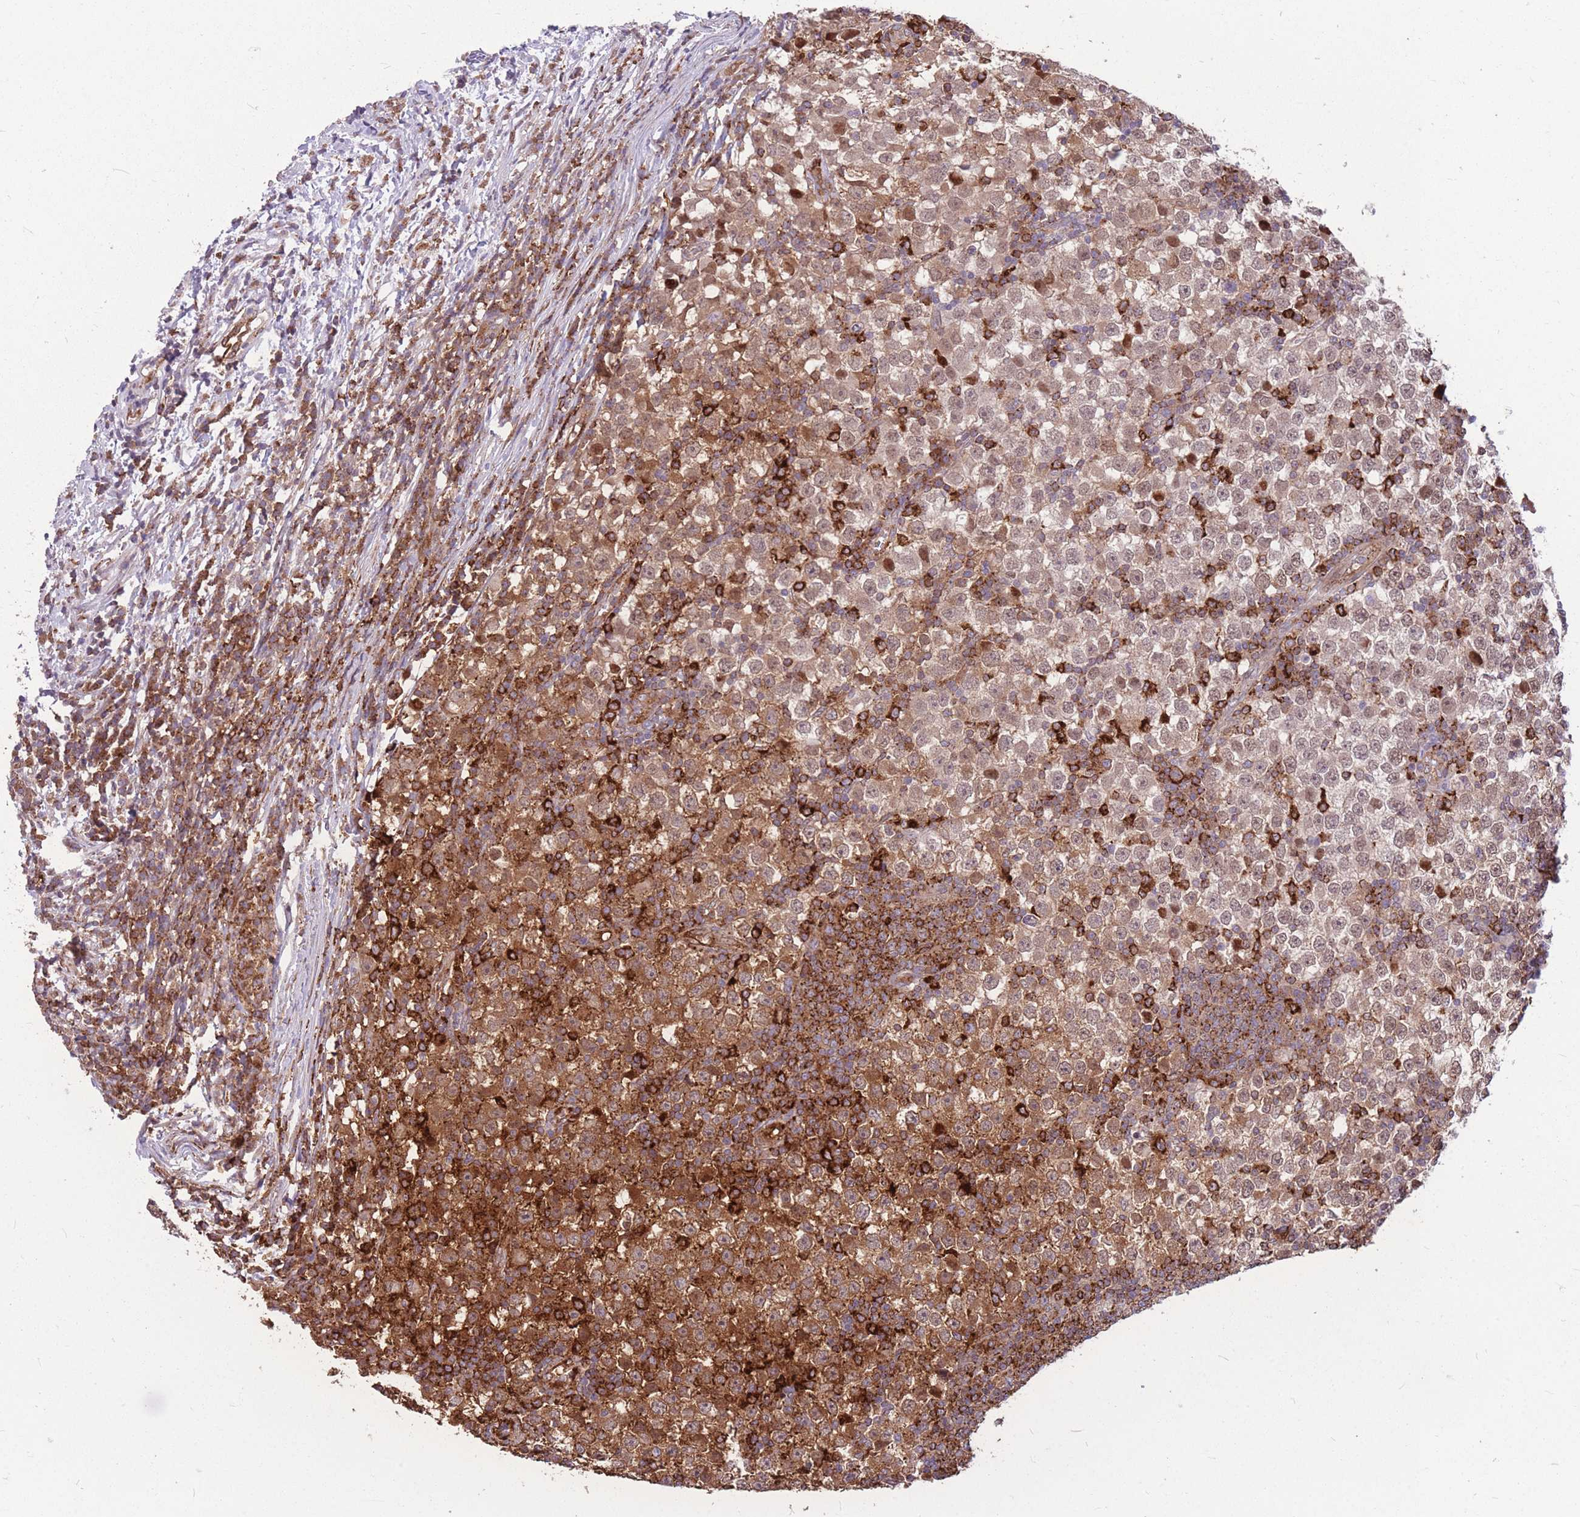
{"staining": {"intensity": "moderate", "quantity": "25%-75%", "location": "cytoplasmic/membranous,nuclear"}, "tissue": "testis cancer", "cell_type": "Tumor cells", "image_type": "cancer", "snomed": [{"axis": "morphology", "description": "Seminoma, NOS"}, {"axis": "topography", "description": "Testis"}], "caption": "Protein staining of testis cancer (seminoma) tissue displays moderate cytoplasmic/membranous and nuclear positivity in about 25%-75% of tumor cells.", "gene": "TCF20", "patient": {"sex": "male", "age": 65}}